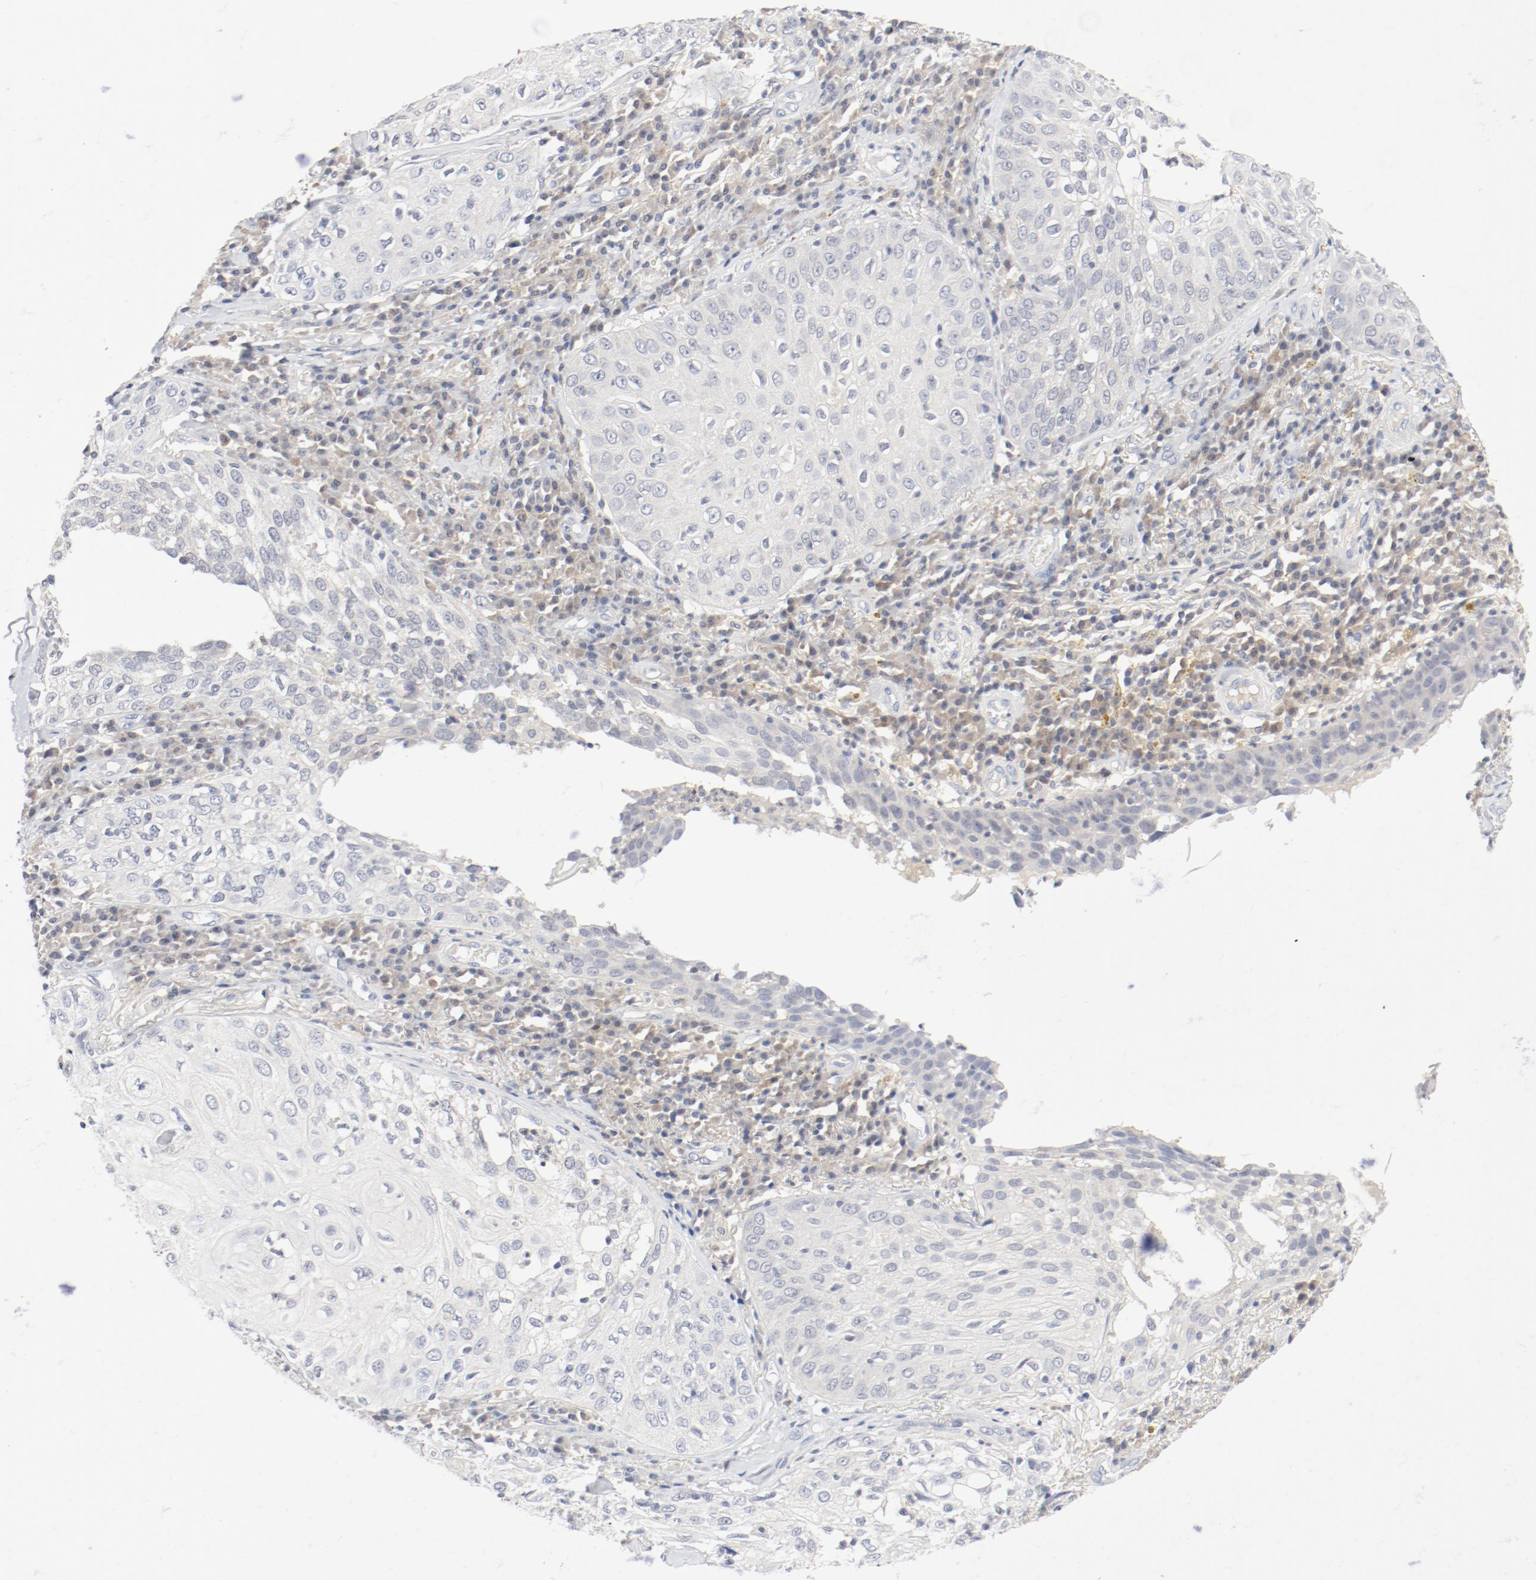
{"staining": {"intensity": "negative", "quantity": "none", "location": "none"}, "tissue": "skin cancer", "cell_type": "Tumor cells", "image_type": "cancer", "snomed": [{"axis": "morphology", "description": "Squamous cell carcinoma, NOS"}, {"axis": "topography", "description": "Skin"}], "caption": "Immunohistochemistry (IHC) histopathology image of neoplastic tissue: skin cancer stained with DAB shows no significant protein positivity in tumor cells.", "gene": "PGM1", "patient": {"sex": "male", "age": 65}}